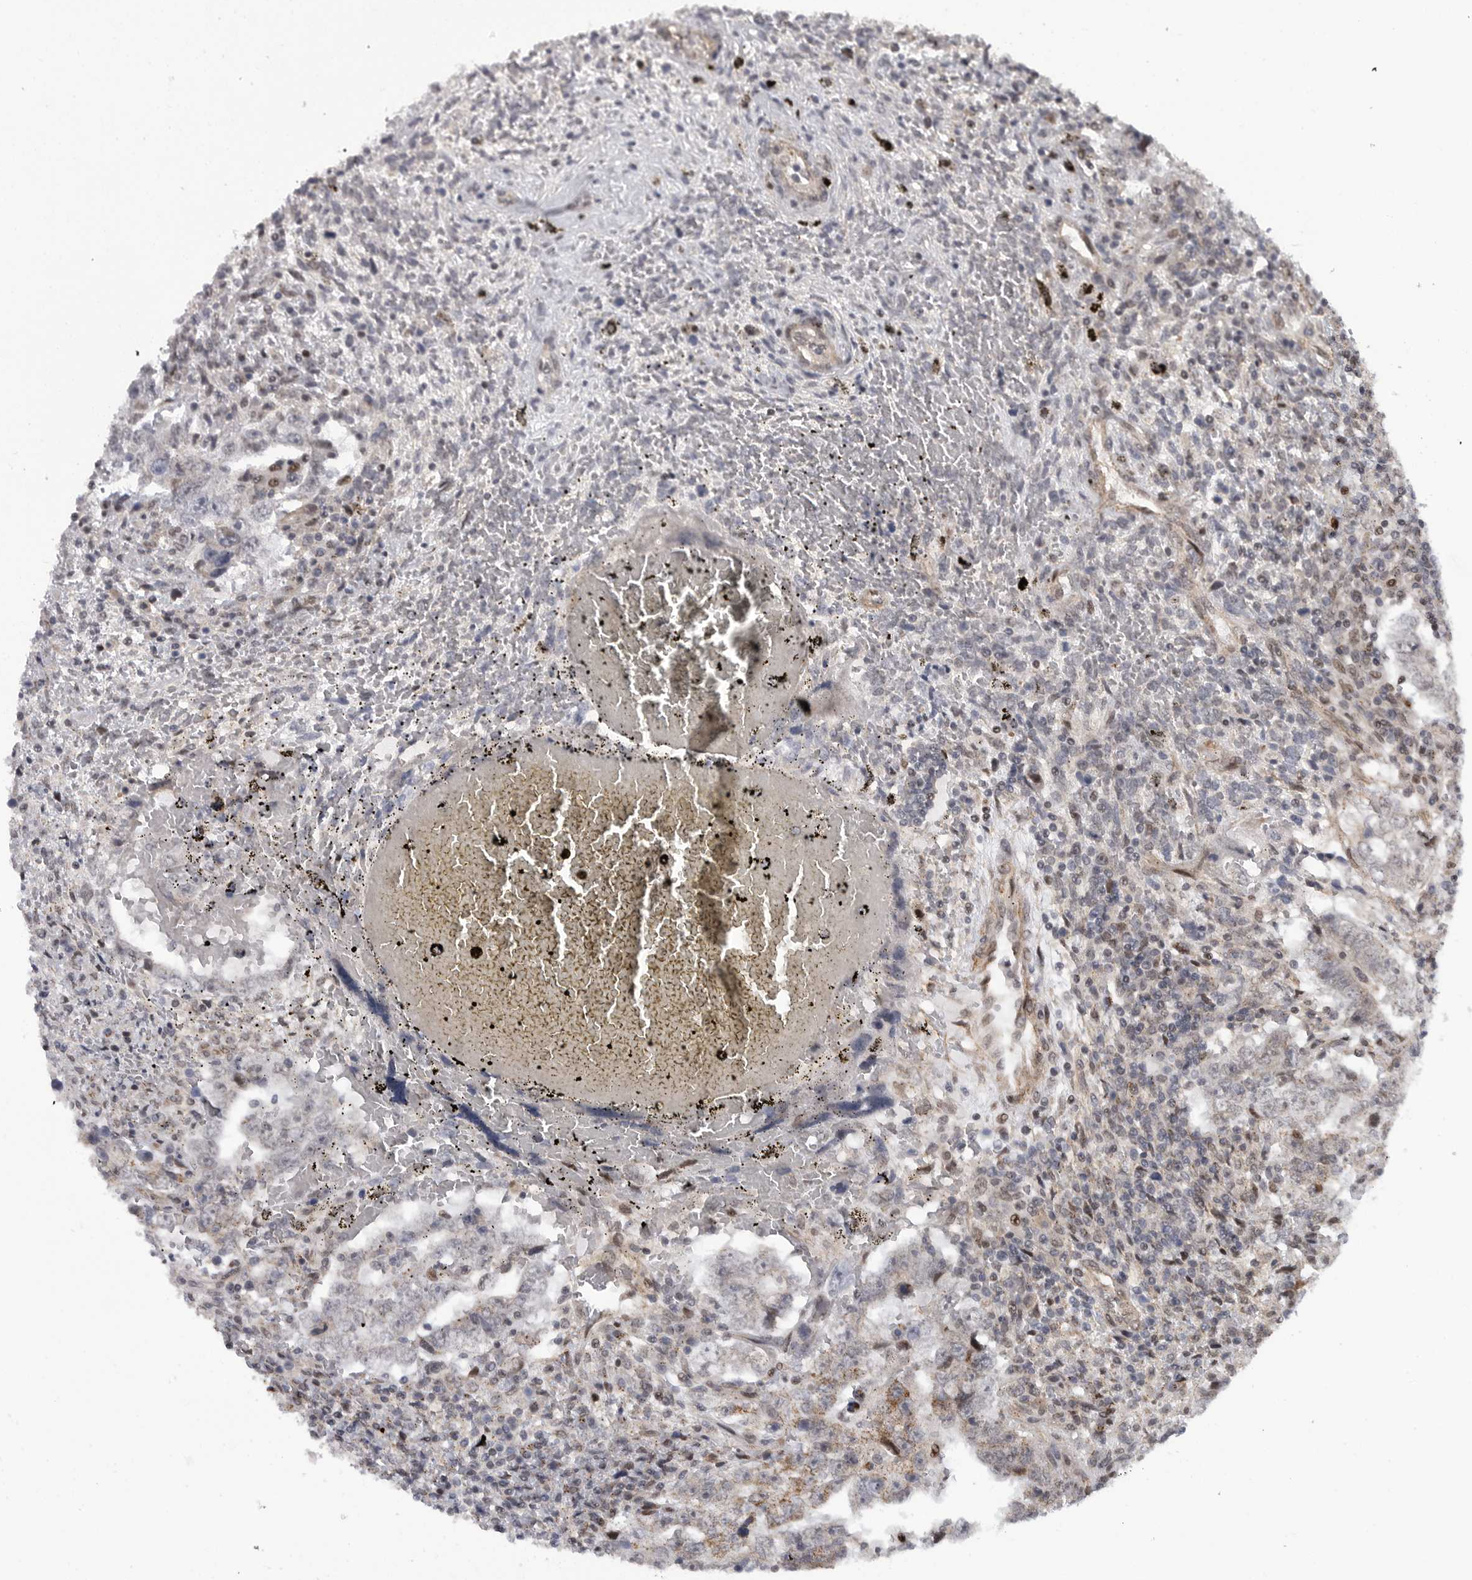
{"staining": {"intensity": "weak", "quantity": "<25%", "location": "cytoplasmic/membranous"}, "tissue": "testis cancer", "cell_type": "Tumor cells", "image_type": "cancer", "snomed": [{"axis": "morphology", "description": "Carcinoma, Embryonal, NOS"}, {"axis": "topography", "description": "Testis"}], "caption": "This is an IHC photomicrograph of testis cancer. There is no positivity in tumor cells.", "gene": "TMPRSS11F", "patient": {"sex": "male", "age": 26}}